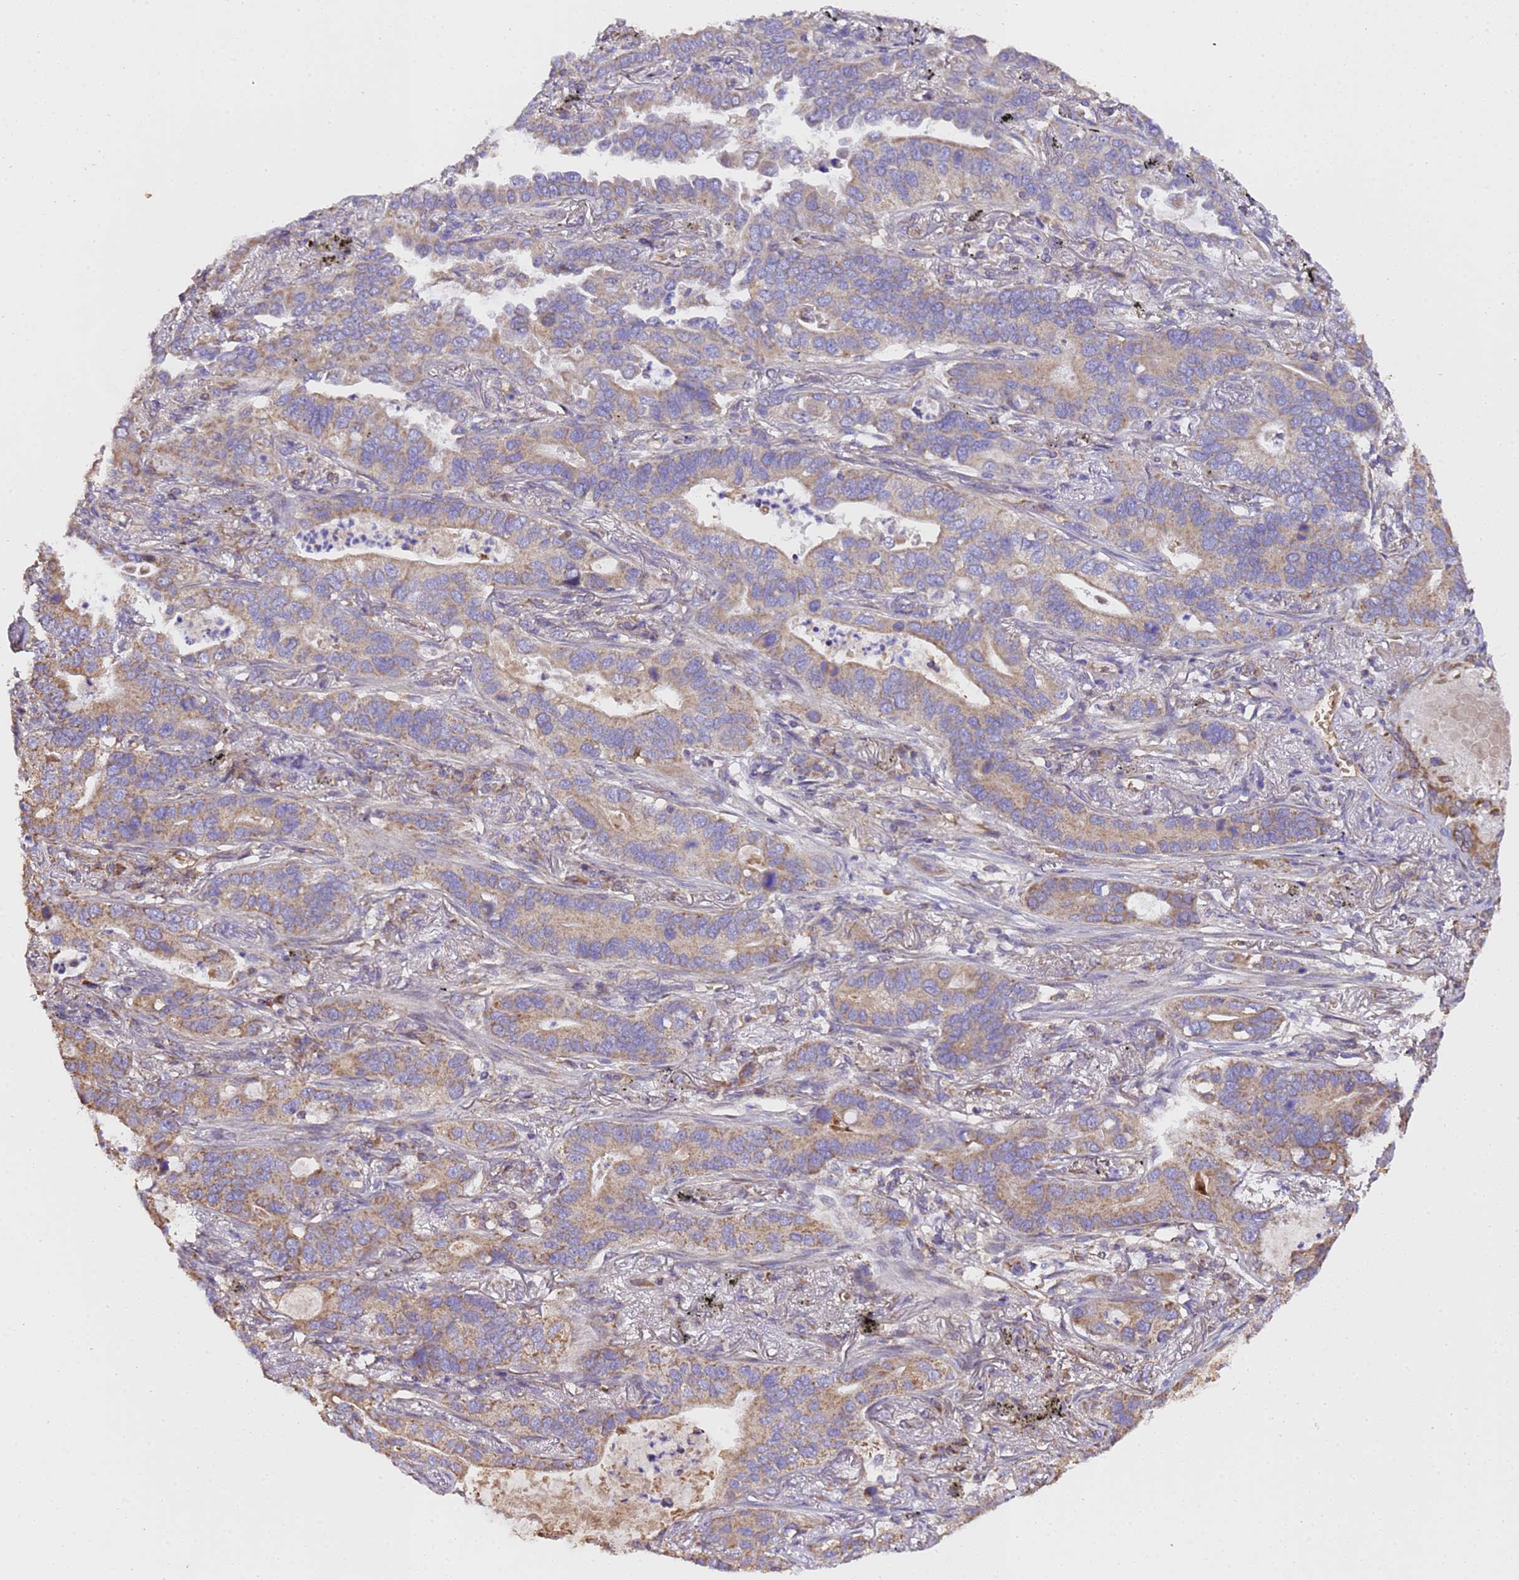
{"staining": {"intensity": "moderate", "quantity": ">75%", "location": "cytoplasmic/membranous"}, "tissue": "lung cancer", "cell_type": "Tumor cells", "image_type": "cancer", "snomed": [{"axis": "morphology", "description": "Adenocarcinoma, NOS"}, {"axis": "topography", "description": "Lung"}], "caption": "A micrograph showing moderate cytoplasmic/membranous expression in approximately >75% of tumor cells in adenocarcinoma (lung), as visualized by brown immunohistochemical staining.", "gene": "LRRIQ1", "patient": {"sex": "male", "age": 67}}